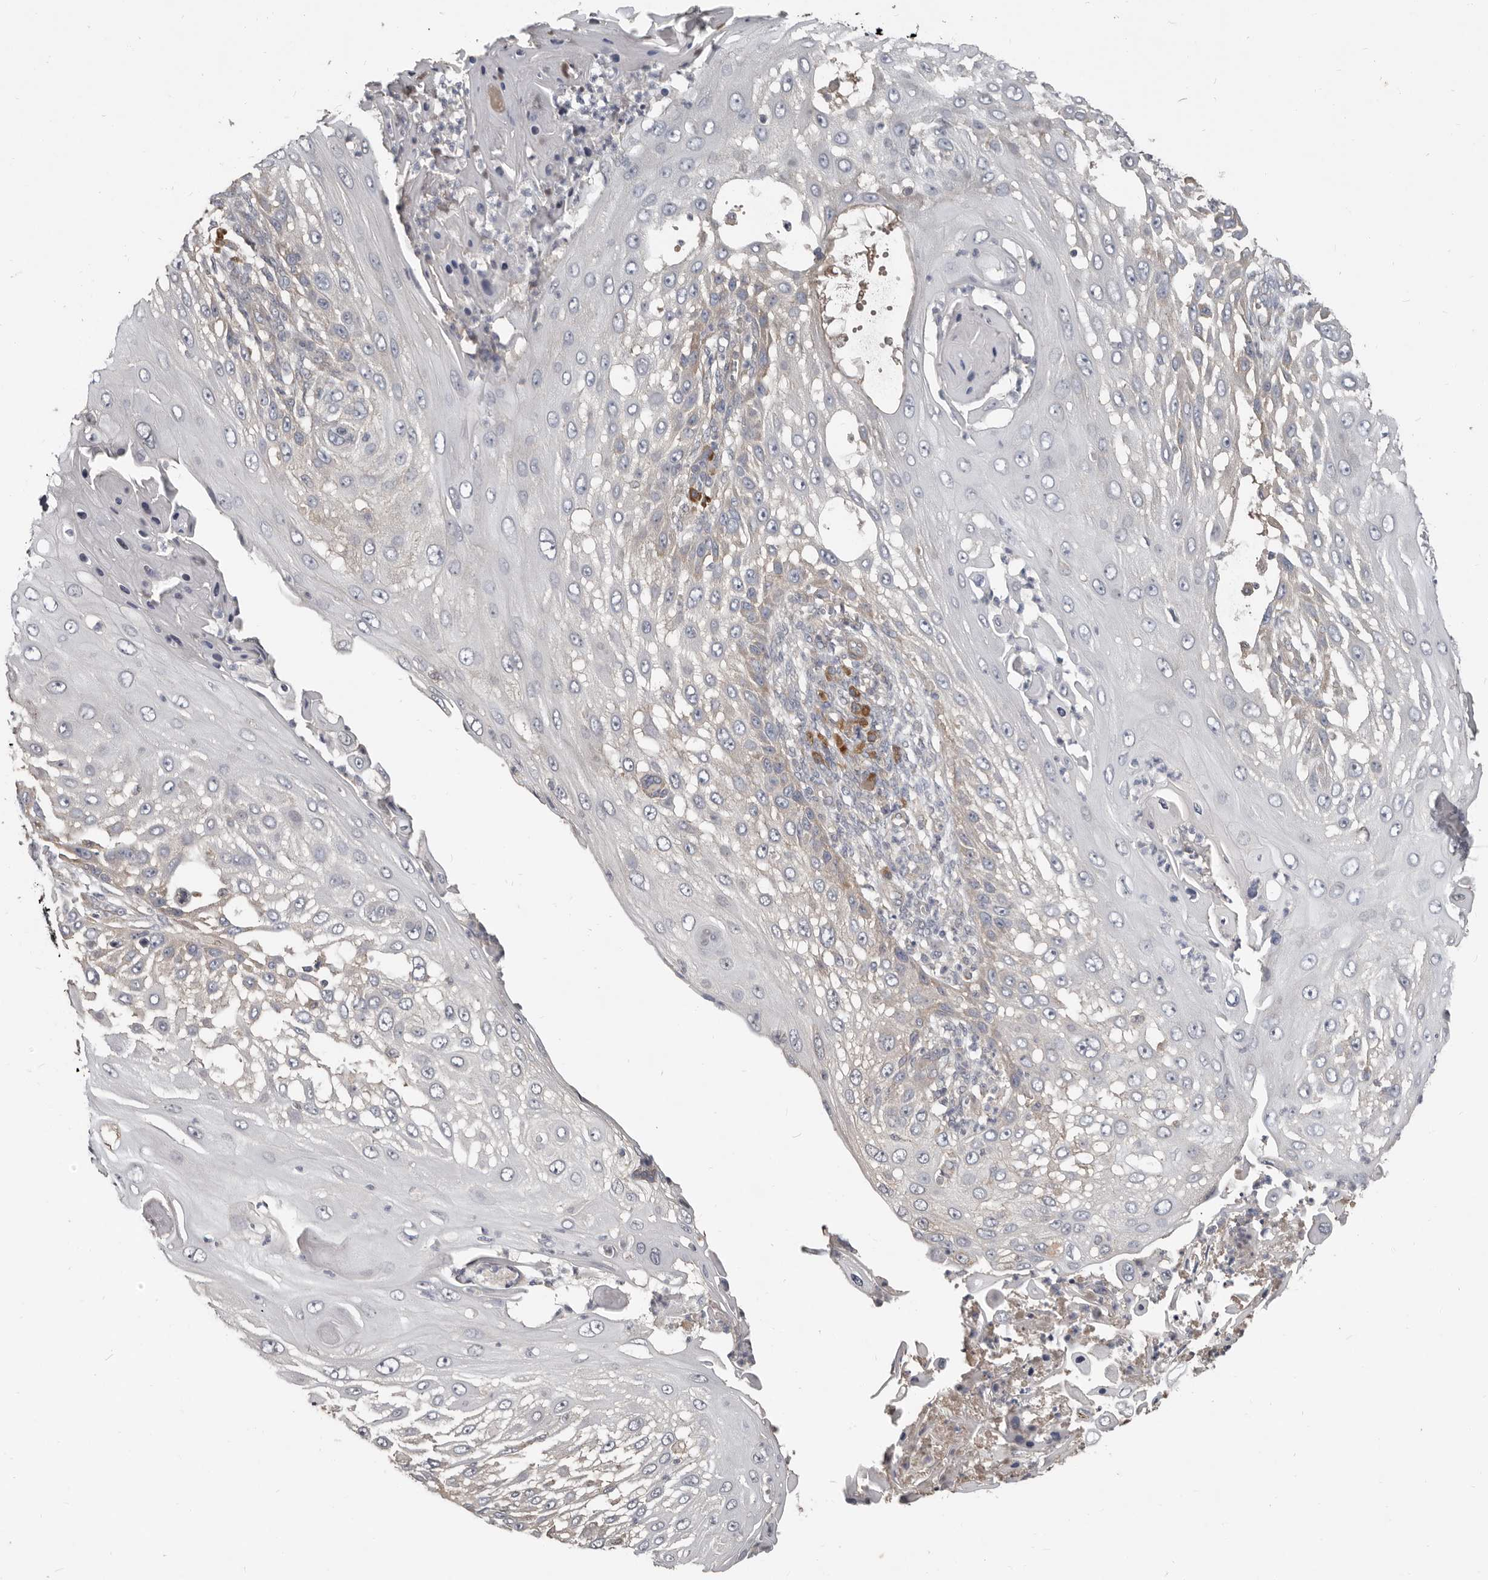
{"staining": {"intensity": "weak", "quantity": "<25%", "location": "cytoplasmic/membranous"}, "tissue": "skin cancer", "cell_type": "Tumor cells", "image_type": "cancer", "snomed": [{"axis": "morphology", "description": "Squamous cell carcinoma, NOS"}, {"axis": "topography", "description": "Skin"}], "caption": "The micrograph reveals no significant positivity in tumor cells of skin cancer.", "gene": "AKNAD1", "patient": {"sex": "female", "age": 44}}